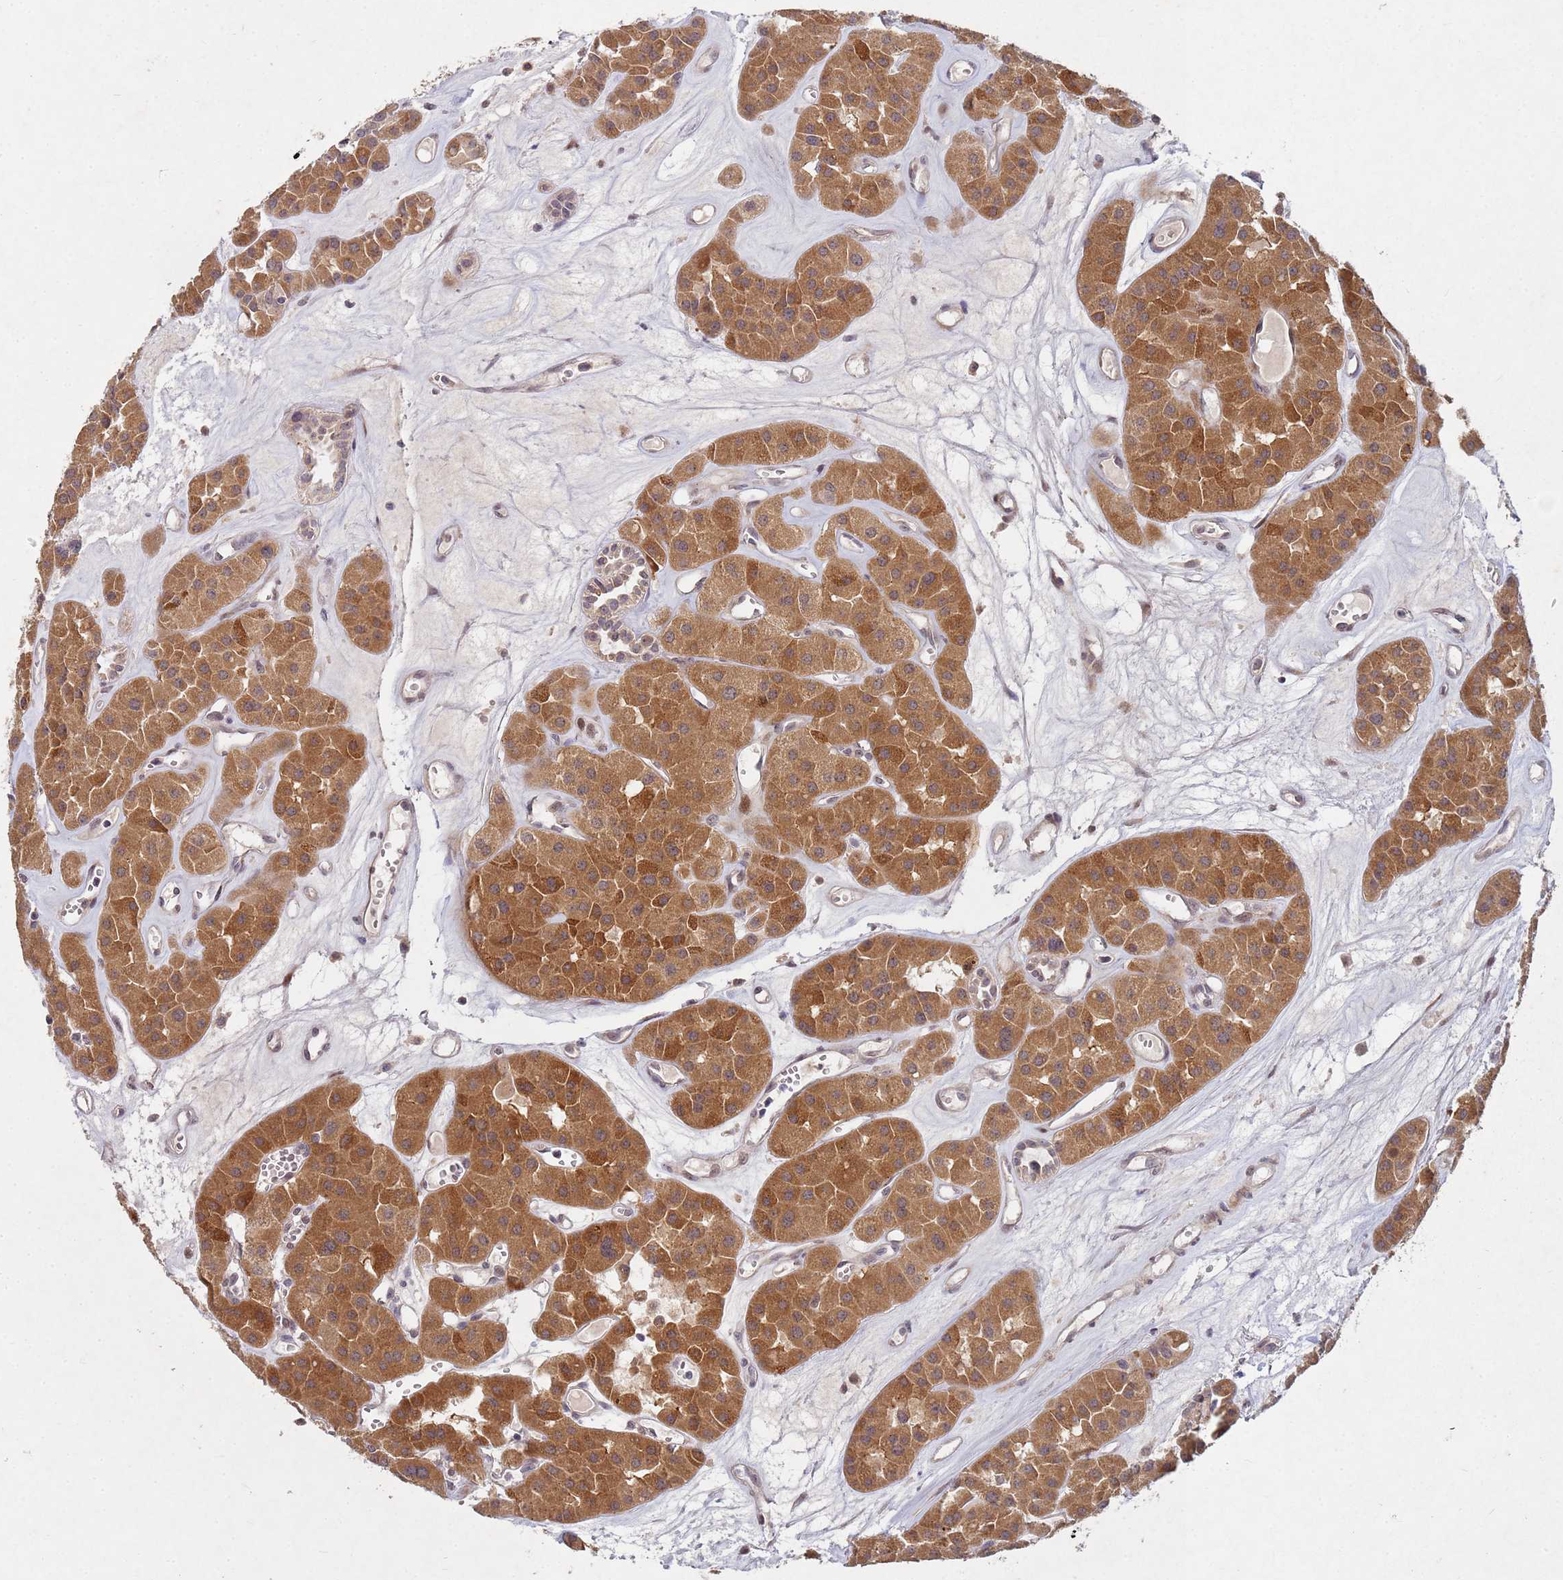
{"staining": {"intensity": "moderate", "quantity": ">75%", "location": "cytoplasmic/membranous"}, "tissue": "renal cancer", "cell_type": "Tumor cells", "image_type": "cancer", "snomed": [{"axis": "morphology", "description": "Carcinoma, NOS"}, {"axis": "topography", "description": "Kidney"}], "caption": "Protein positivity by immunohistochemistry (IHC) reveals moderate cytoplasmic/membranous positivity in about >75% of tumor cells in renal cancer.", "gene": "TNPO2", "patient": {"sex": "female", "age": 75}}